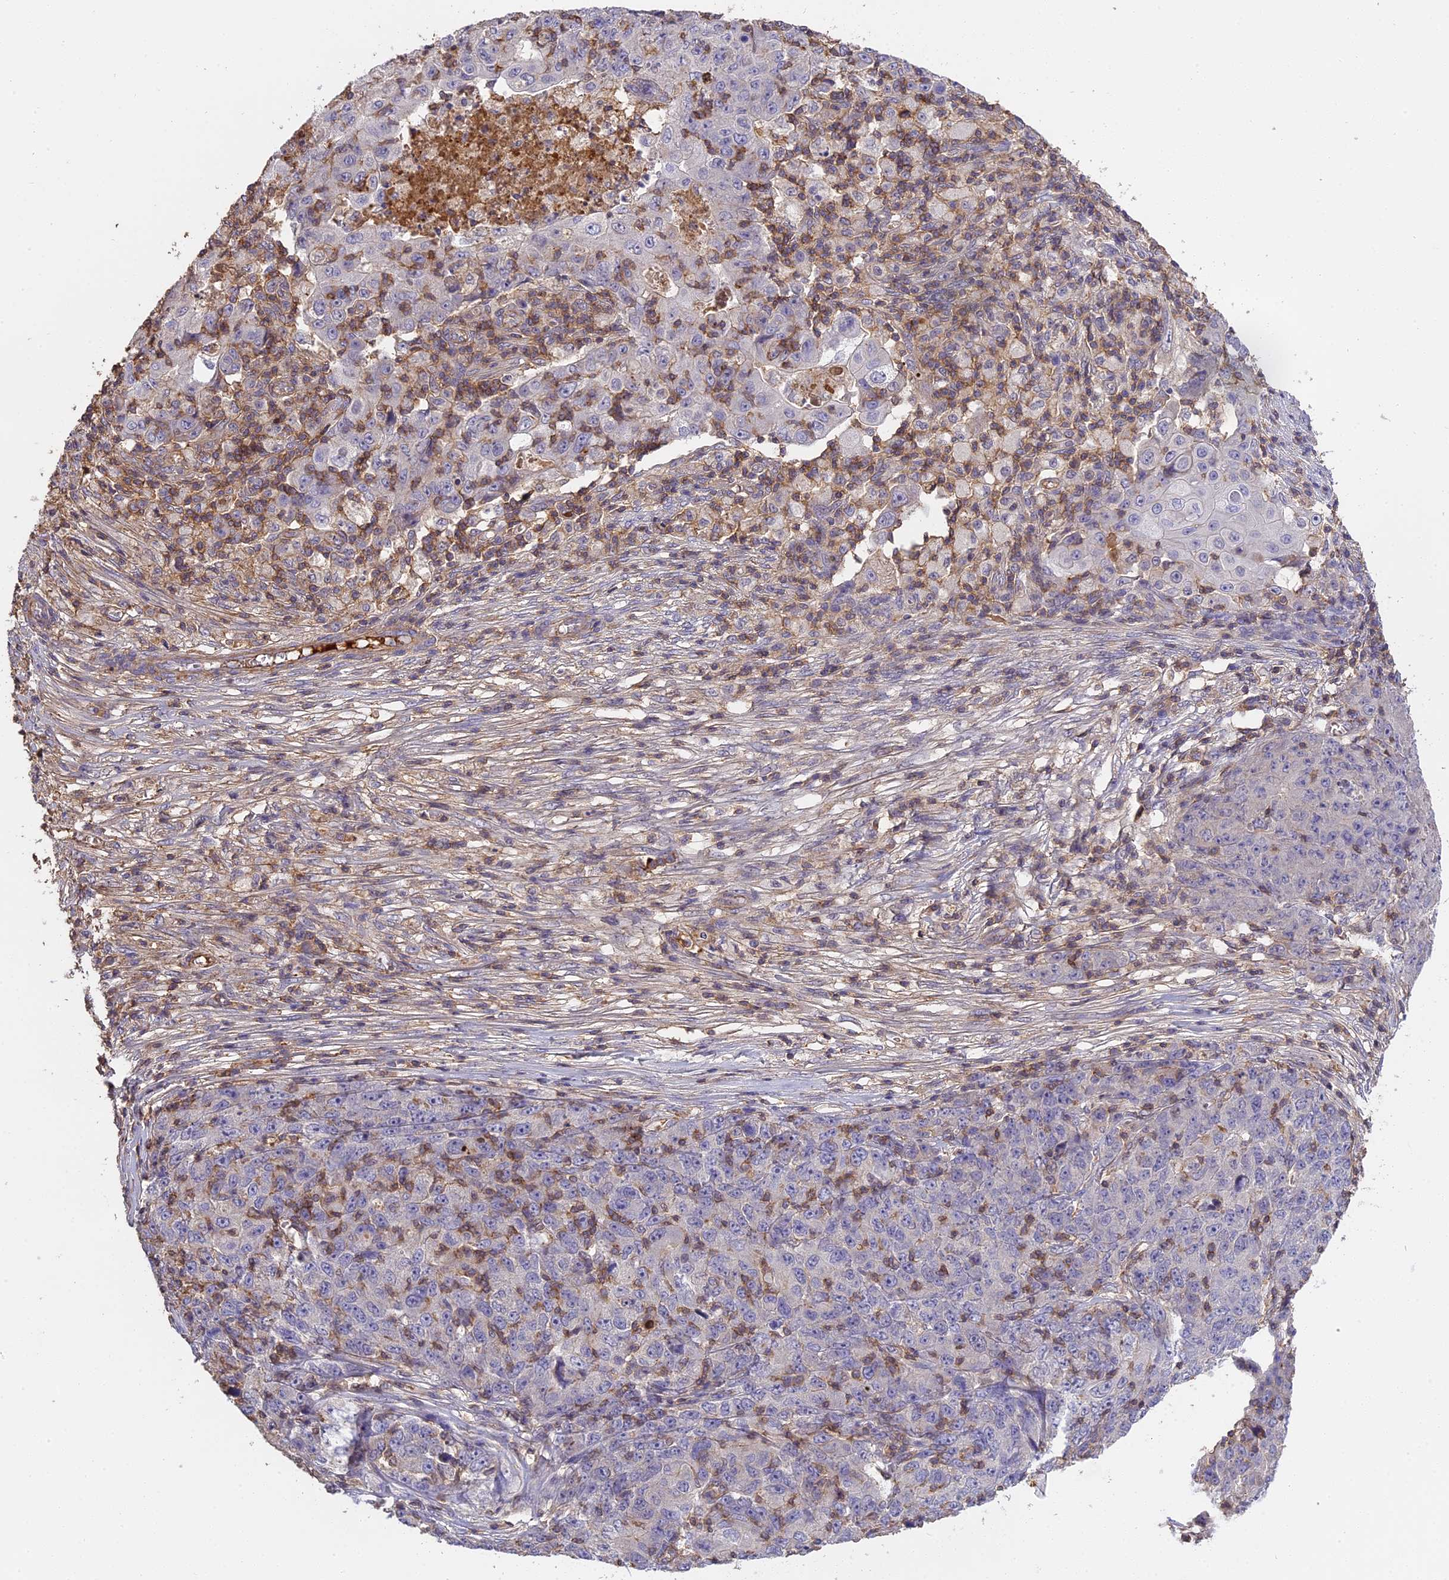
{"staining": {"intensity": "negative", "quantity": "none", "location": "none"}, "tissue": "ovarian cancer", "cell_type": "Tumor cells", "image_type": "cancer", "snomed": [{"axis": "morphology", "description": "Carcinoma, endometroid"}, {"axis": "topography", "description": "Ovary"}], "caption": "Tumor cells show no significant positivity in endometroid carcinoma (ovarian).", "gene": "CFAP119", "patient": {"sex": "female", "age": 42}}